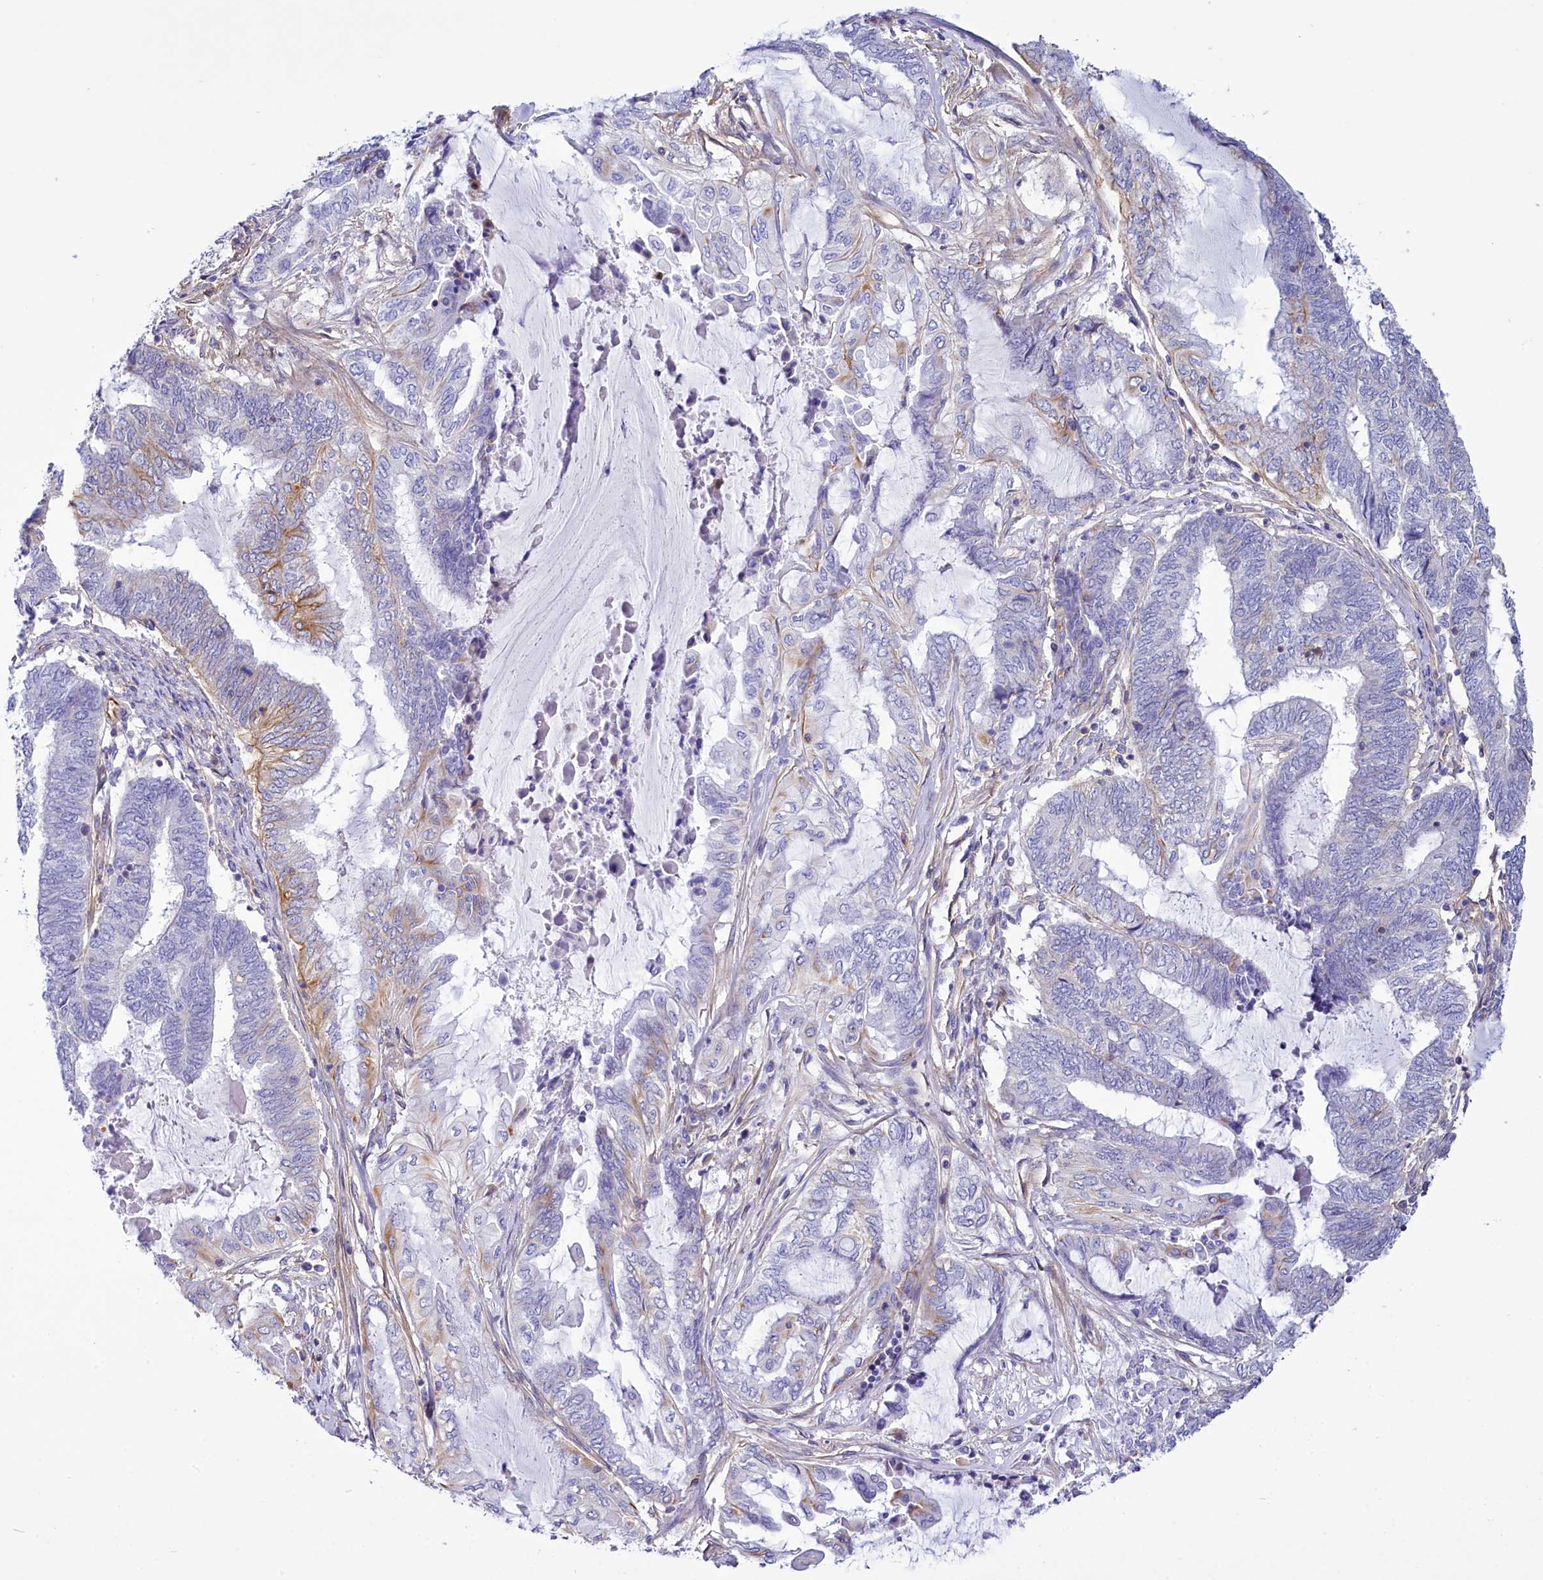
{"staining": {"intensity": "weak", "quantity": "<25%", "location": "cytoplasmic/membranous"}, "tissue": "endometrial cancer", "cell_type": "Tumor cells", "image_type": "cancer", "snomed": [{"axis": "morphology", "description": "Adenocarcinoma, NOS"}, {"axis": "topography", "description": "Uterus"}, {"axis": "topography", "description": "Endometrium"}], "caption": "Tumor cells show no significant protein positivity in adenocarcinoma (endometrial).", "gene": "CD99", "patient": {"sex": "female", "age": 70}}